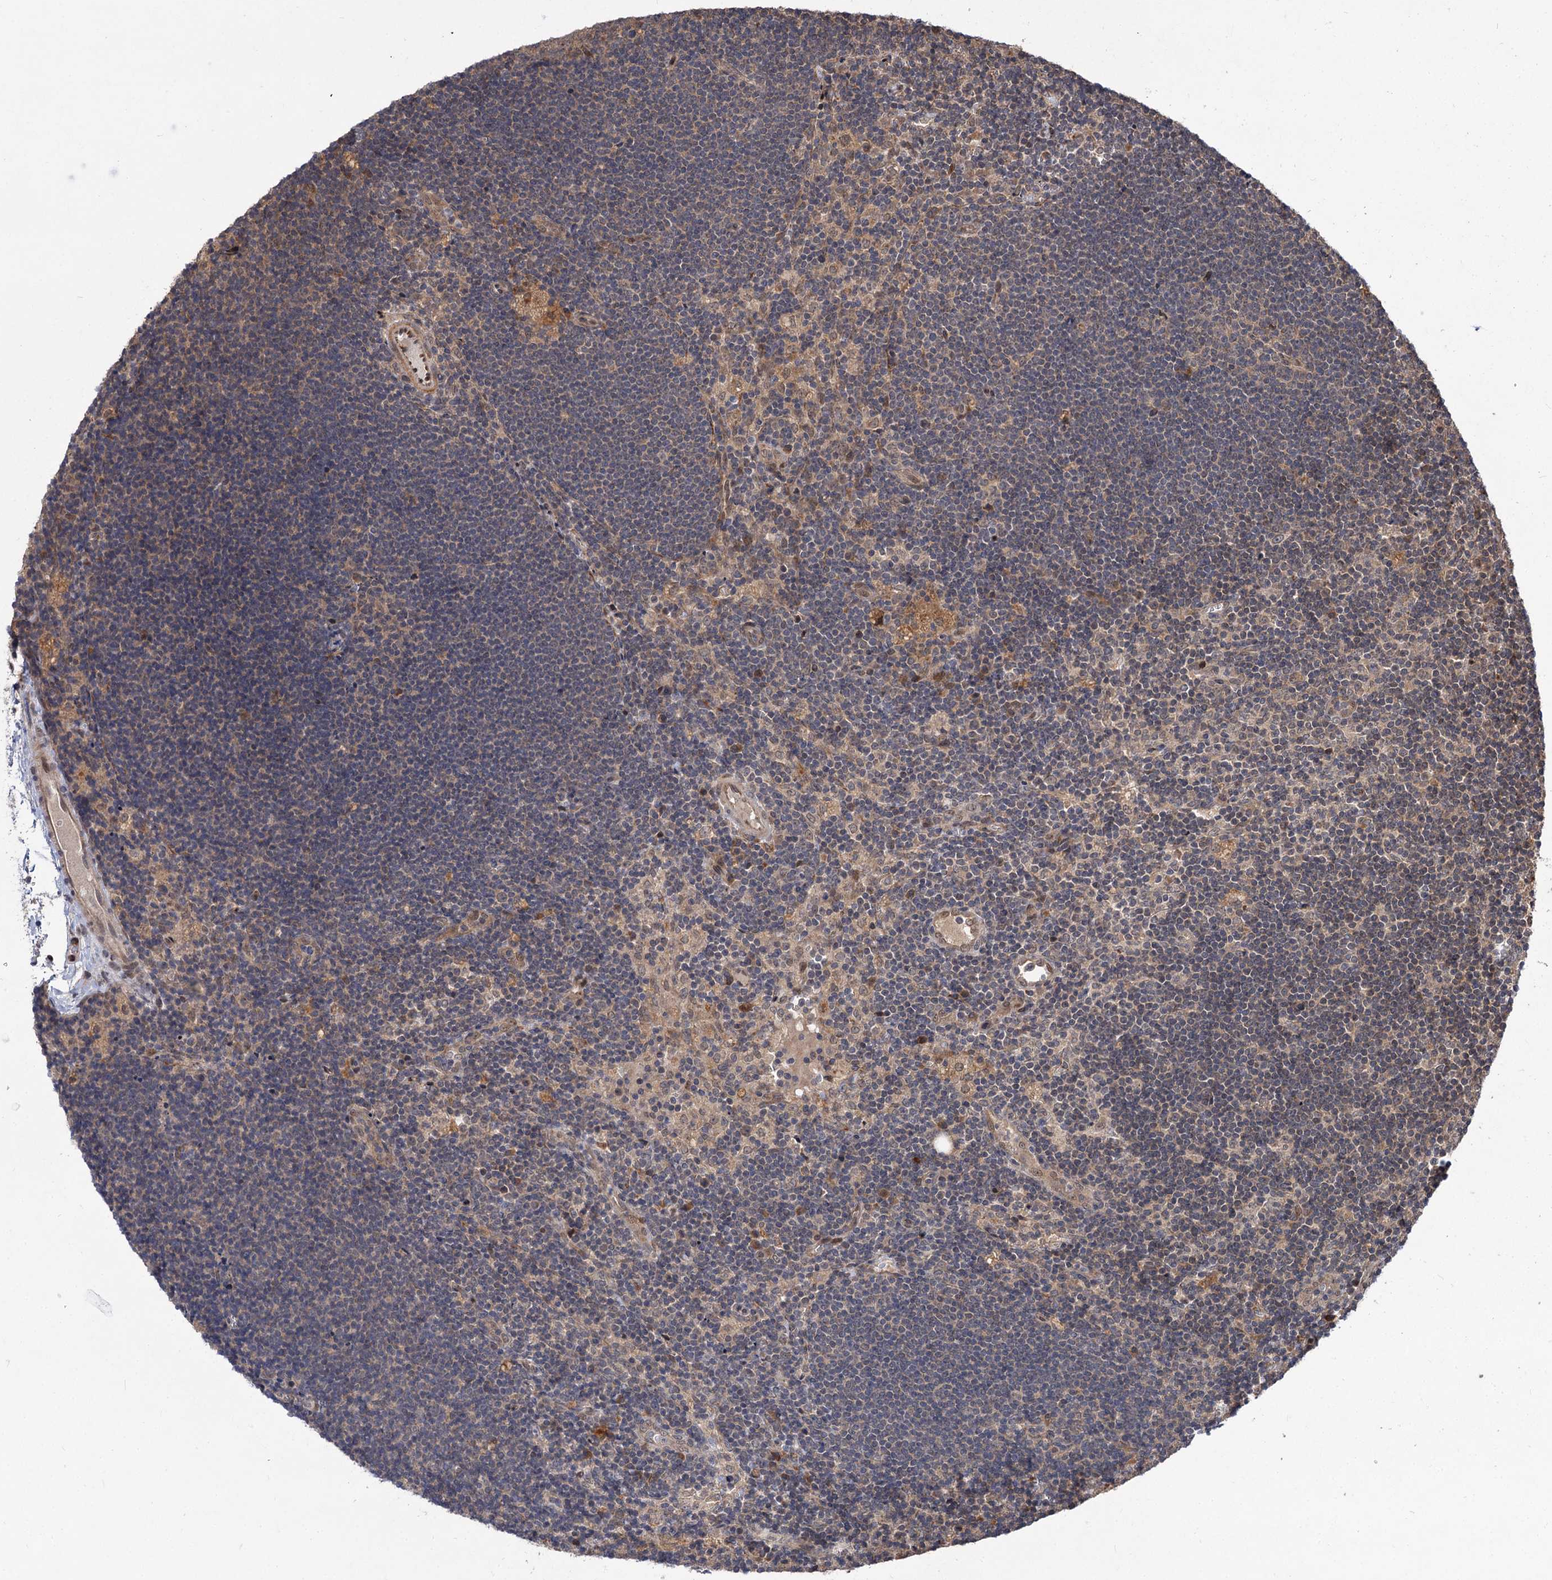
{"staining": {"intensity": "negative", "quantity": "none", "location": "none"}, "tissue": "lymph node", "cell_type": "Germinal center cells", "image_type": "normal", "snomed": [{"axis": "morphology", "description": "Normal tissue, NOS"}, {"axis": "topography", "description": "Lymph node"}], "caption": "An image of human lymph node is negative for staining in germinal center cells. The staining was performed using DAB to visualize the protein expression in brown, while the nuclei were stained in blue with hematoxylin (Magnification: 20x).", "gene": "FBXW8", "patient": {"sex": "male", "age": 24}}